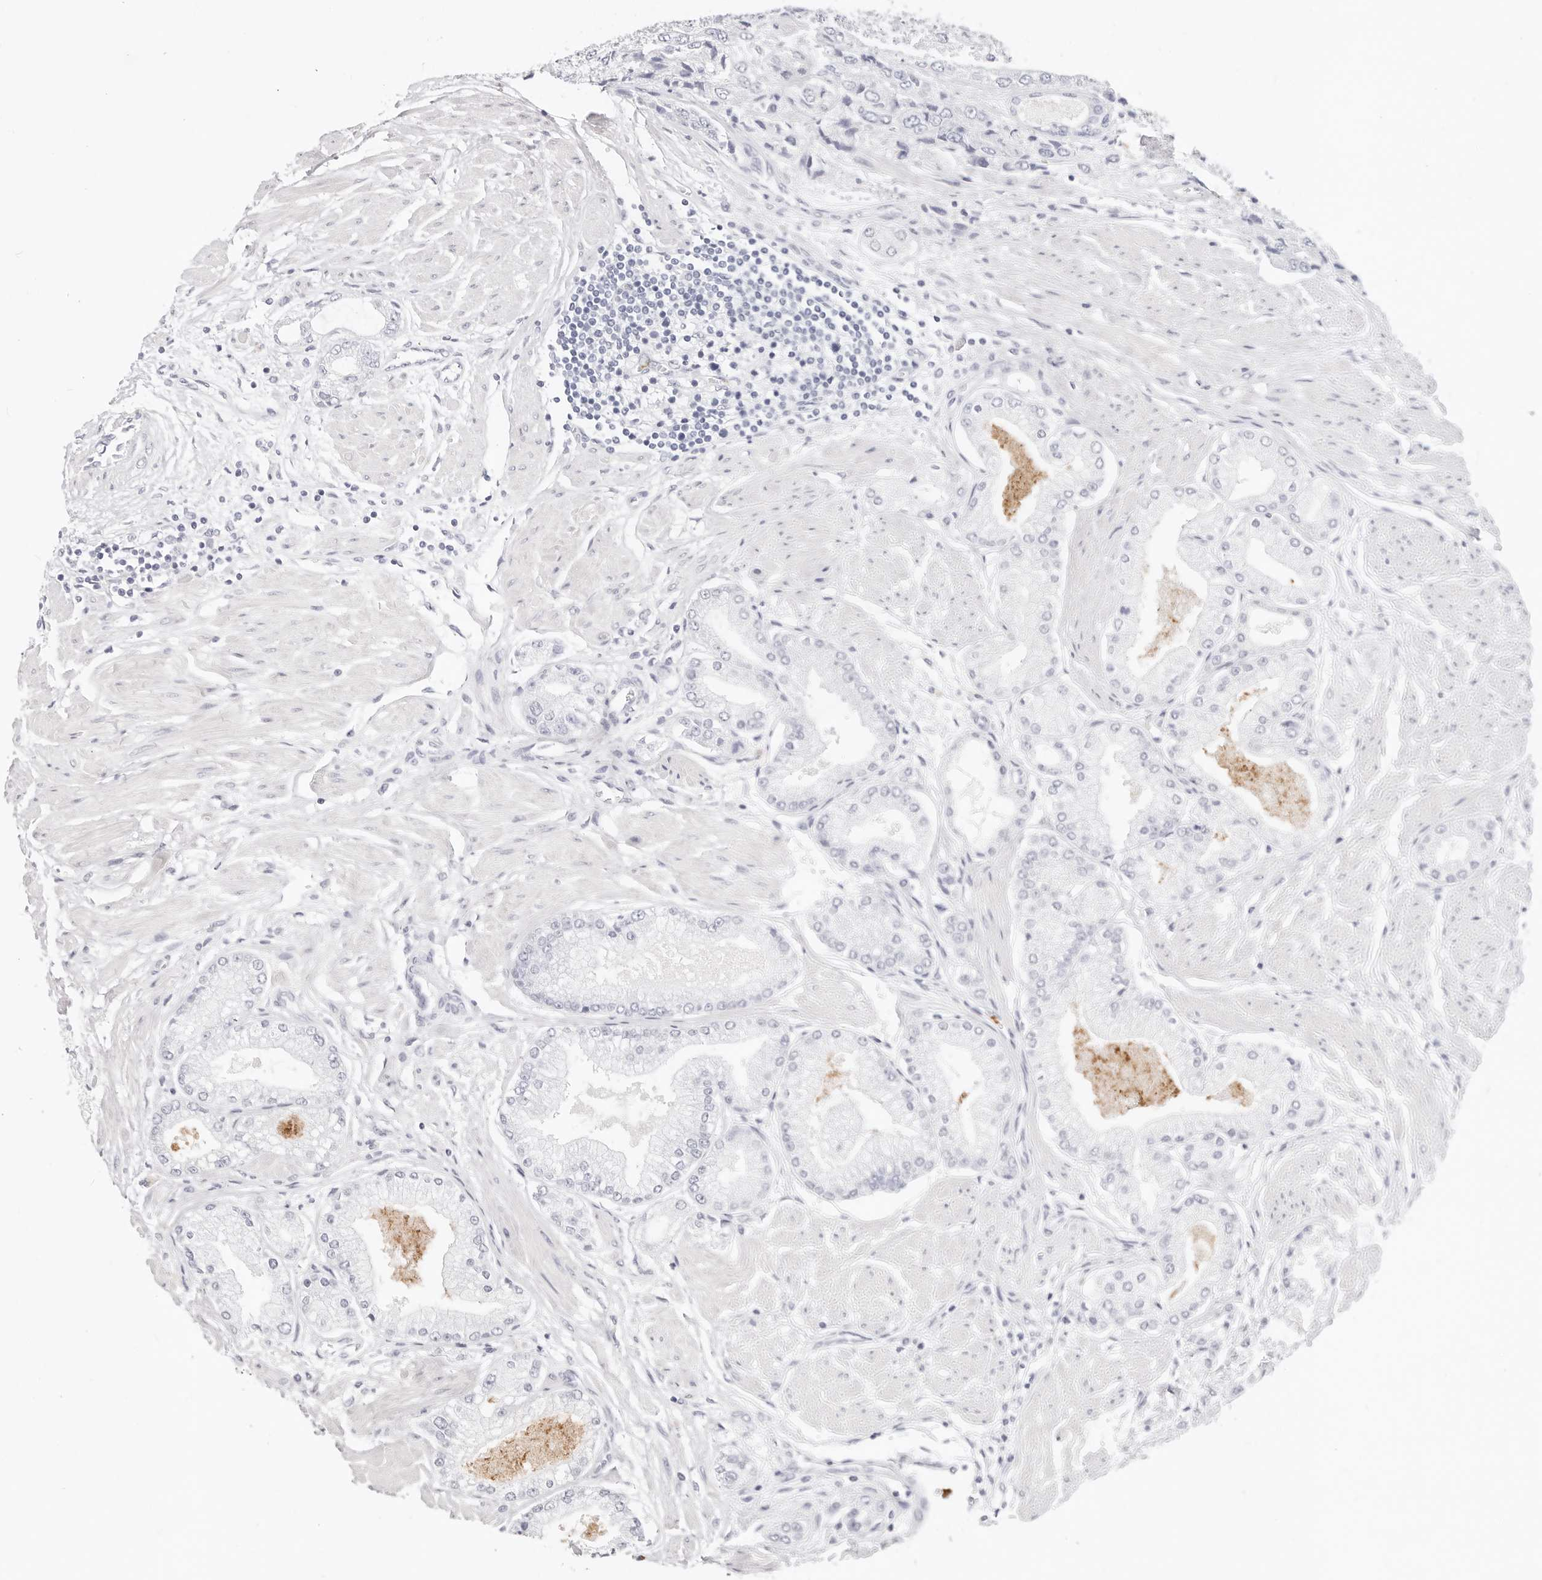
{"staining": {"intensity": "negative", "quantity": "none", "location": "none"}, "tissue": "prostate cancer", "cell_type": "Tumor cells", "image_type": "cancer", "snomed": [{"axis": "morphology", "description": "Adenocarcinoma, High grade"}, {"axis": "topography", "description": "Prostate"}], "caption": "Immunohistochemistry (IHC) of prostate cancer (adenocarcinoma (high-grade)) shows no staining in tumor cells.", "gene": "CAMP", "patient": {"sex": "male", "age": 50}}